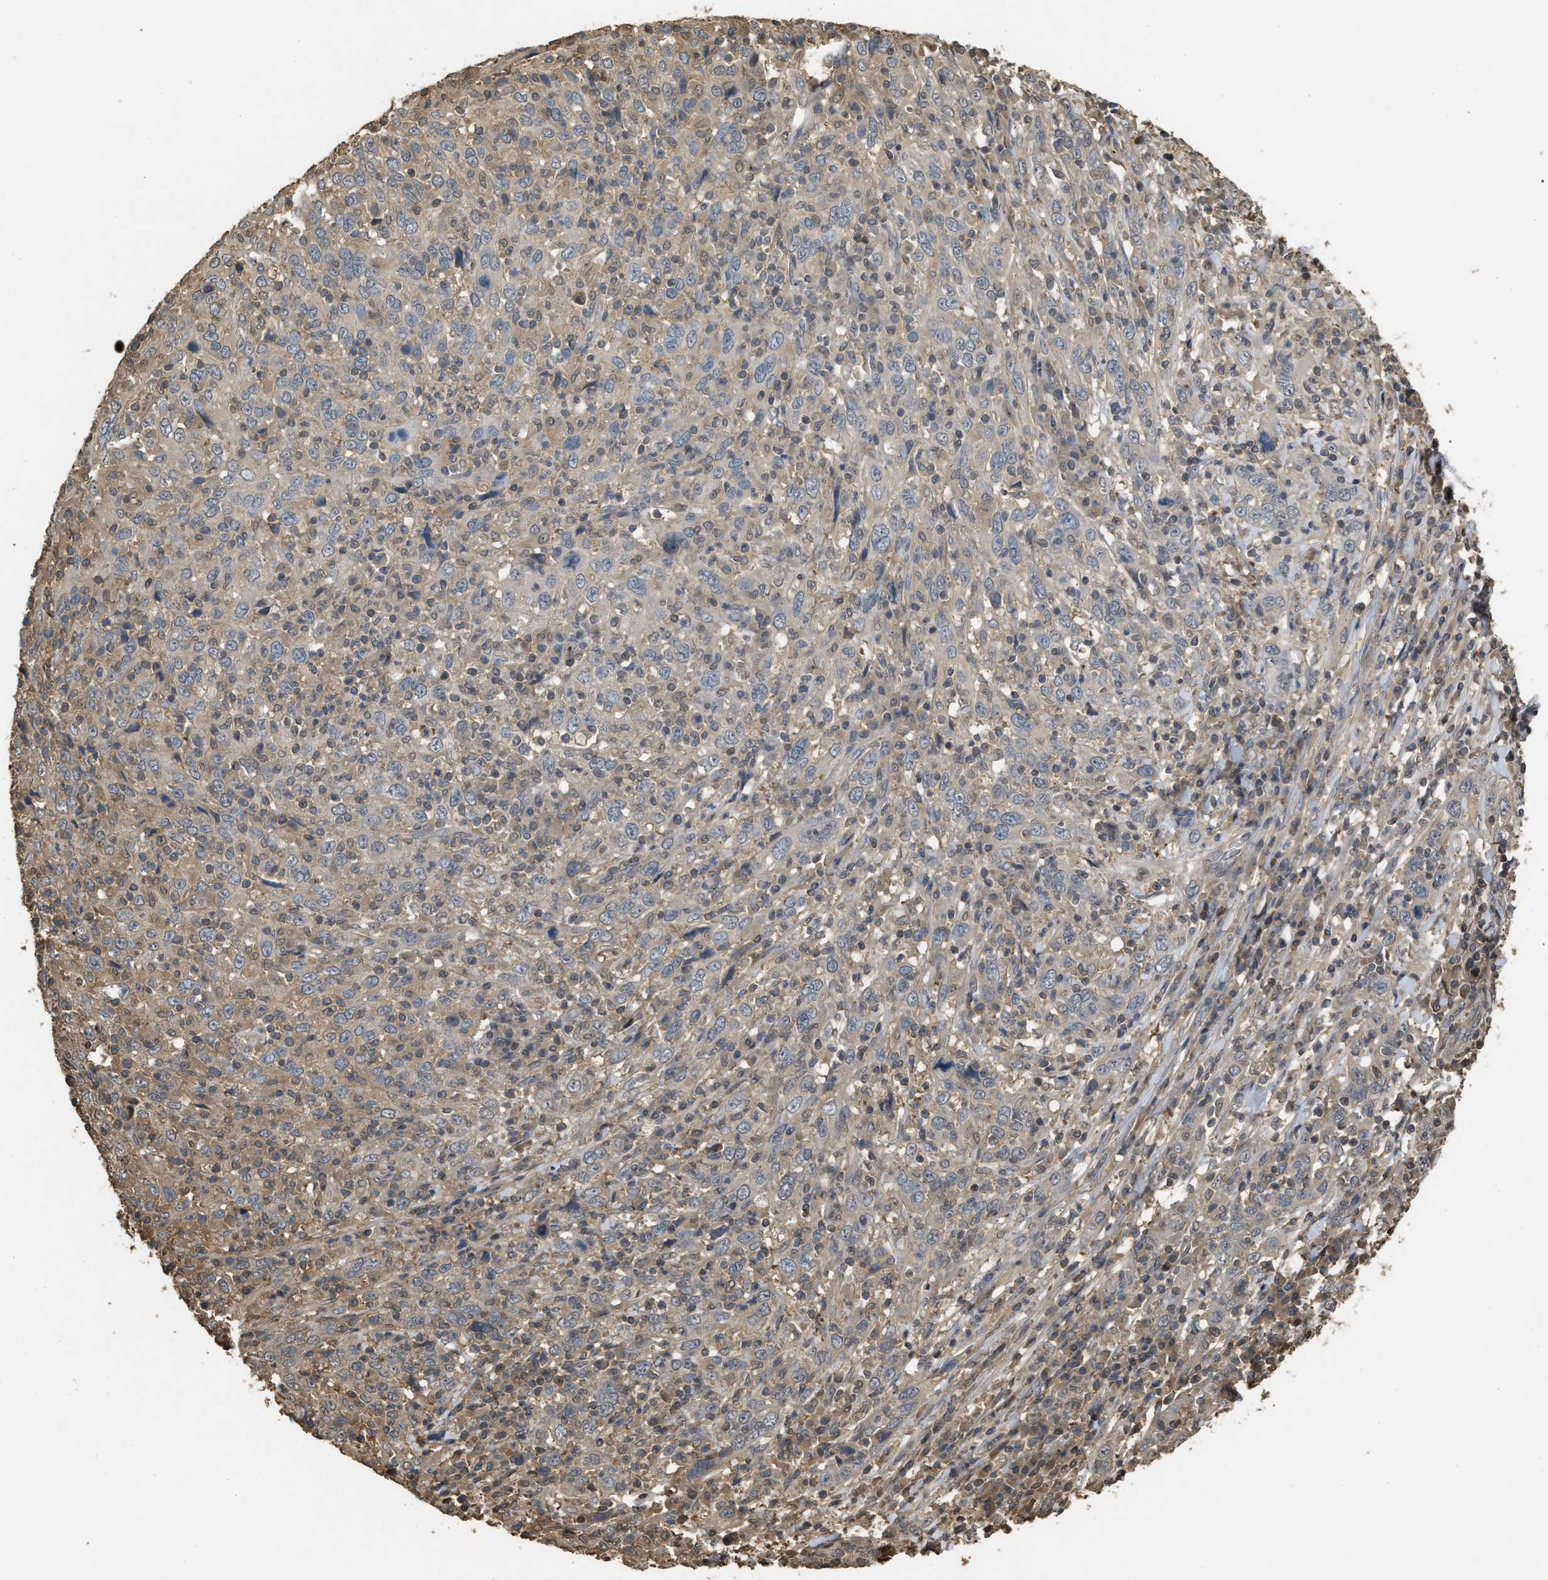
{"staining": {"intensity": "weak", "quantity": "<25%", "location": "cytoplasmic/membranous"}, "tissue": "cervical cancer", "cell_type": "Tumor cells", "image_type": "cancer", "snomed": [{"axis": "morphology", "description": "Squamous cell carcinoma, NOS"}, {"axis": "topography", "description": "Cervix"}], "caption": "Immunohistochemistry (IHC) micrograph of human squamous cell carcinoma (cervical) stained for a protein (brown), which exhibits no expression in tumor cells.", "gene": "ARHGDIA", "patient": {"sex": "female", "age": 46}}